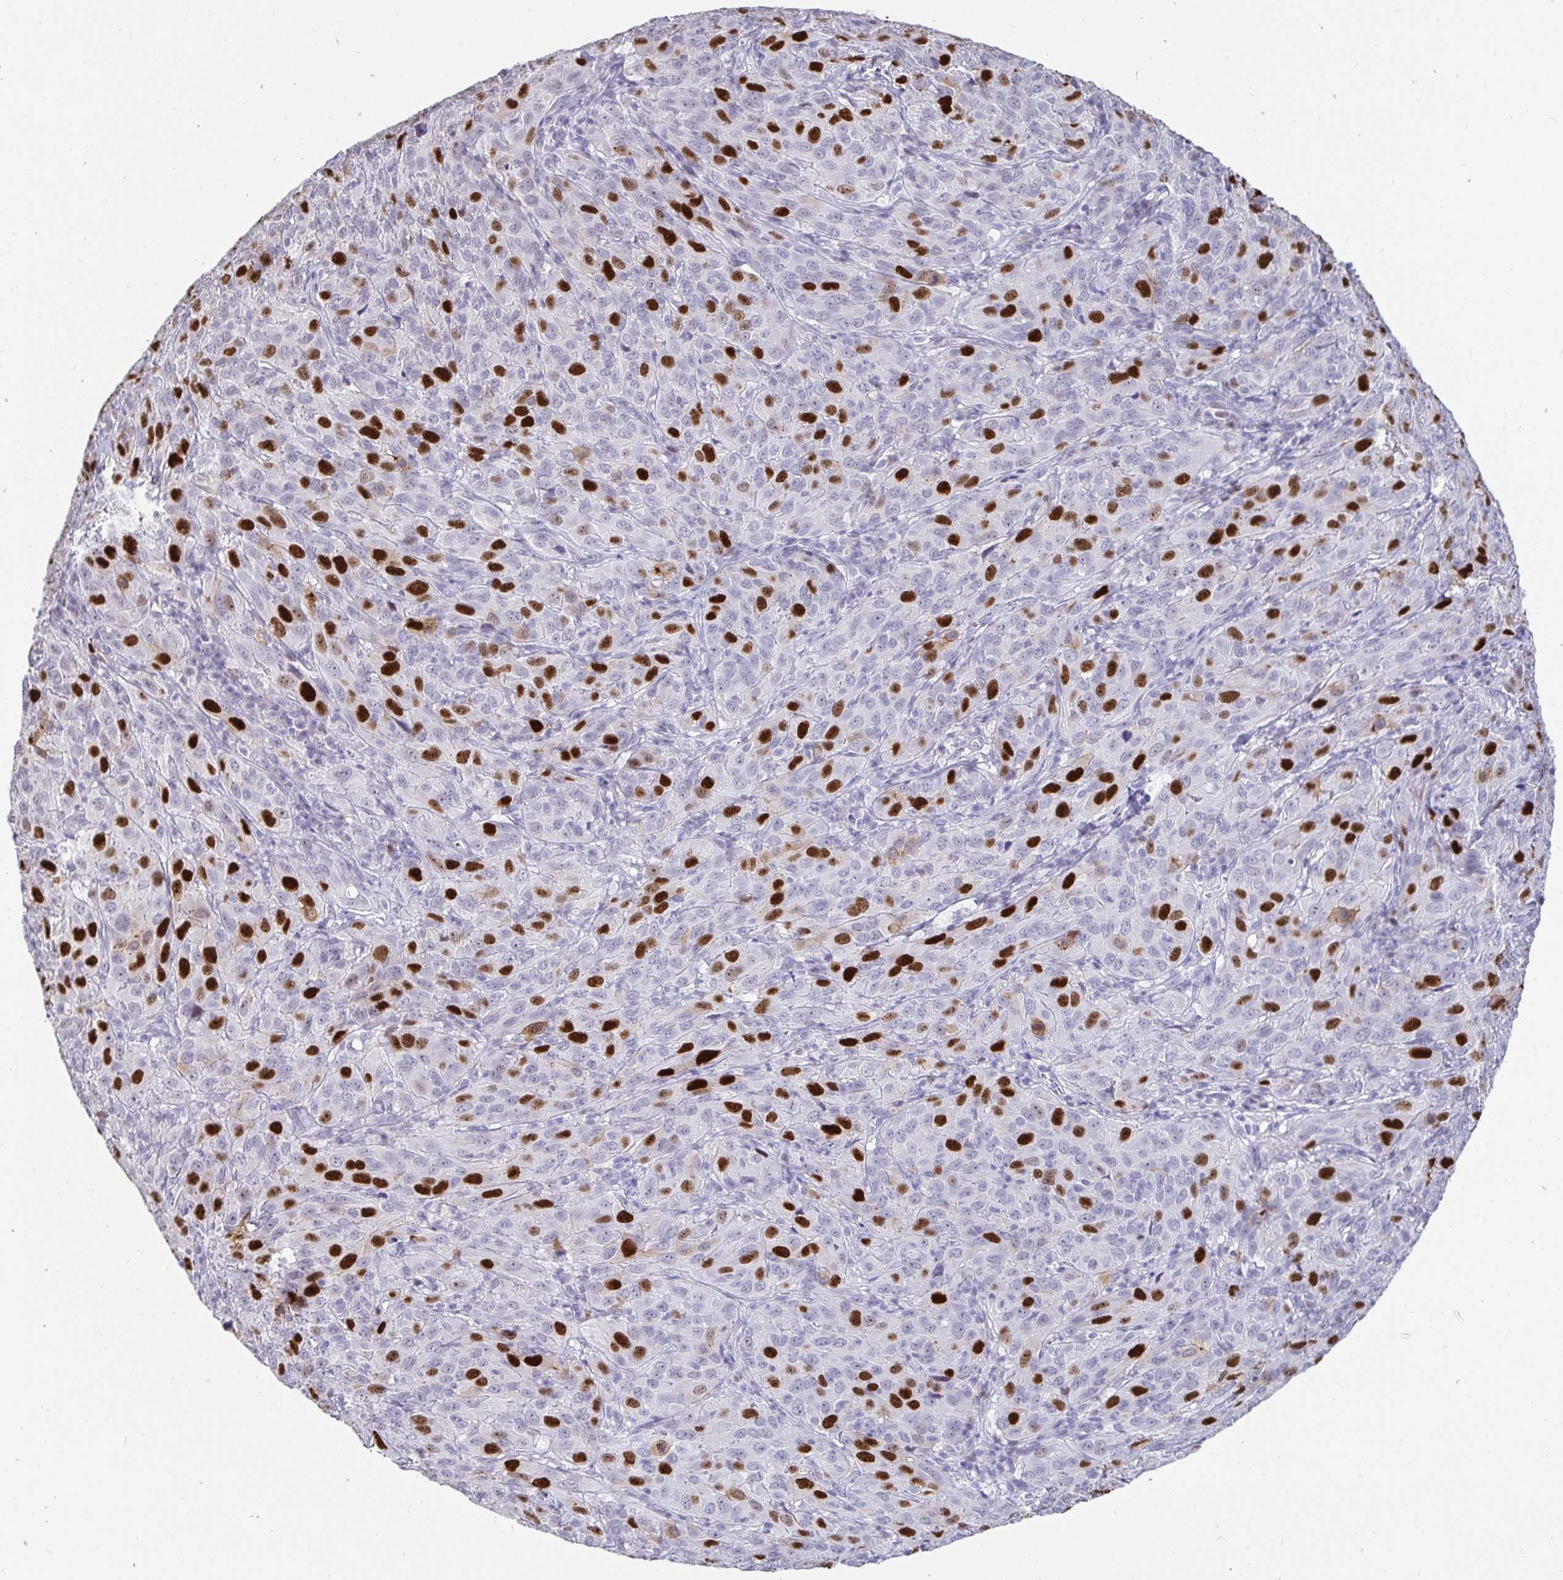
{"staining": {"intensity": "strong", "quantity": "25%-75%", "location": "nuclear"}, "tissue": "cervical cancer", "cell_type": "Tumor cells", "image_type": "cancer", "snomed": [{"axis": "morphology", "description": "Normal tissue, NOS"}, {"axis": "morphology", "description": "Squamous cell carcinoma, NOS"}, {"axis": "topography", "description": "Cervix"}], "caption": "IHC of cervical squamous cell carcinoma reveals high levels of strong nuclear expression in about 25%-75% of tumor cells.", "gene": "ANLN", "patient": {"sex": "female", "age": 51}}